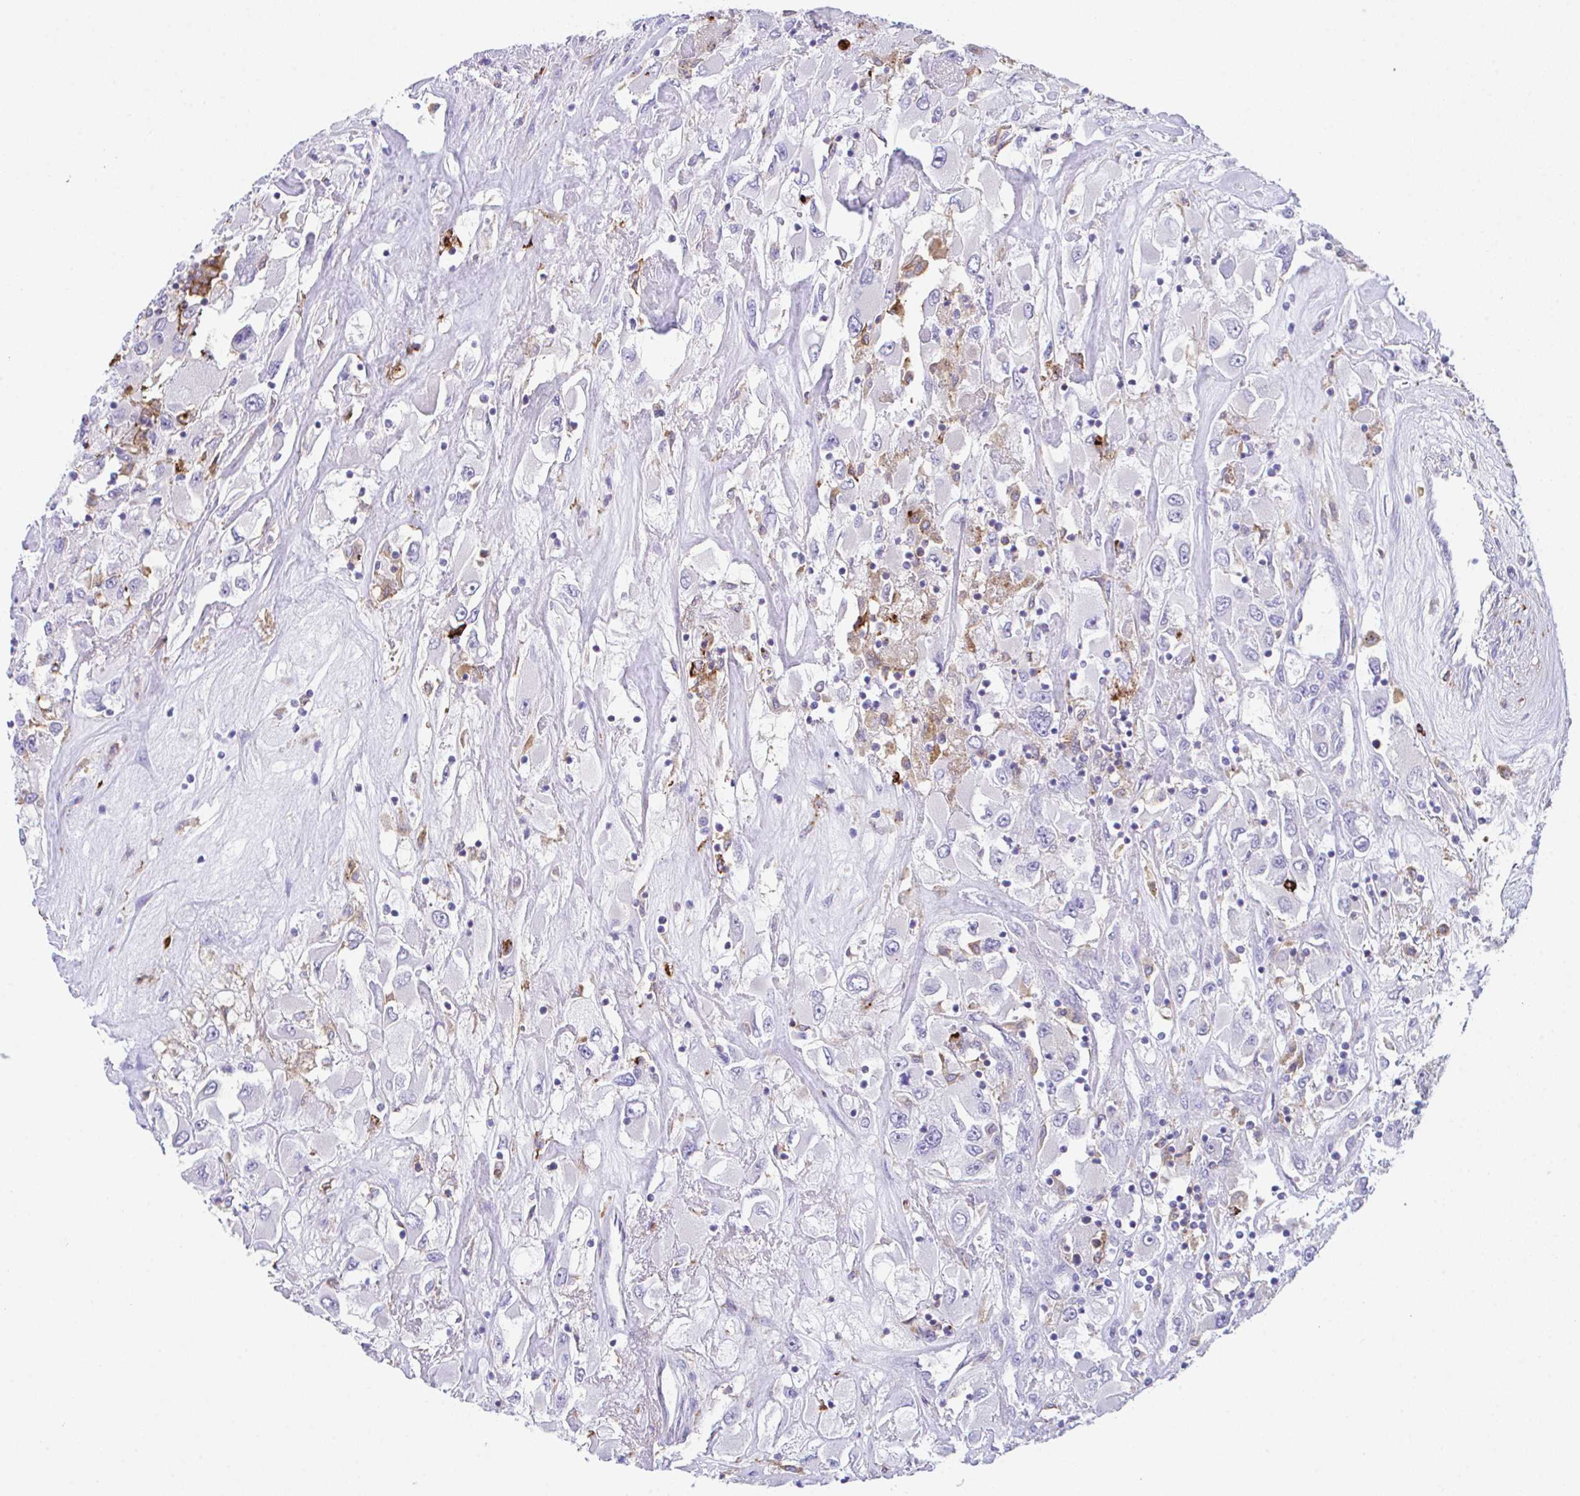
{"staining": {"intensity": "negative", "quantity": "none", "location": "none"}, "tissue": "renal cancer", "cell_type": "Tumor cells", "image_type": "cancer", "snomed": [{"axis": "morphology", "description": "Adenocarcinoma, NOS"}, {"axis": "topography", "description": "Kidney"}], "caption": "IHC photomicrograph of renal cancer stained for a protein (brown), which reveals no staining in tumor cells. (DAB immunohistochemistry (IHC), high magnification).", "gene": "HACD4", "patient": {"sex": "female", "age": 52}}